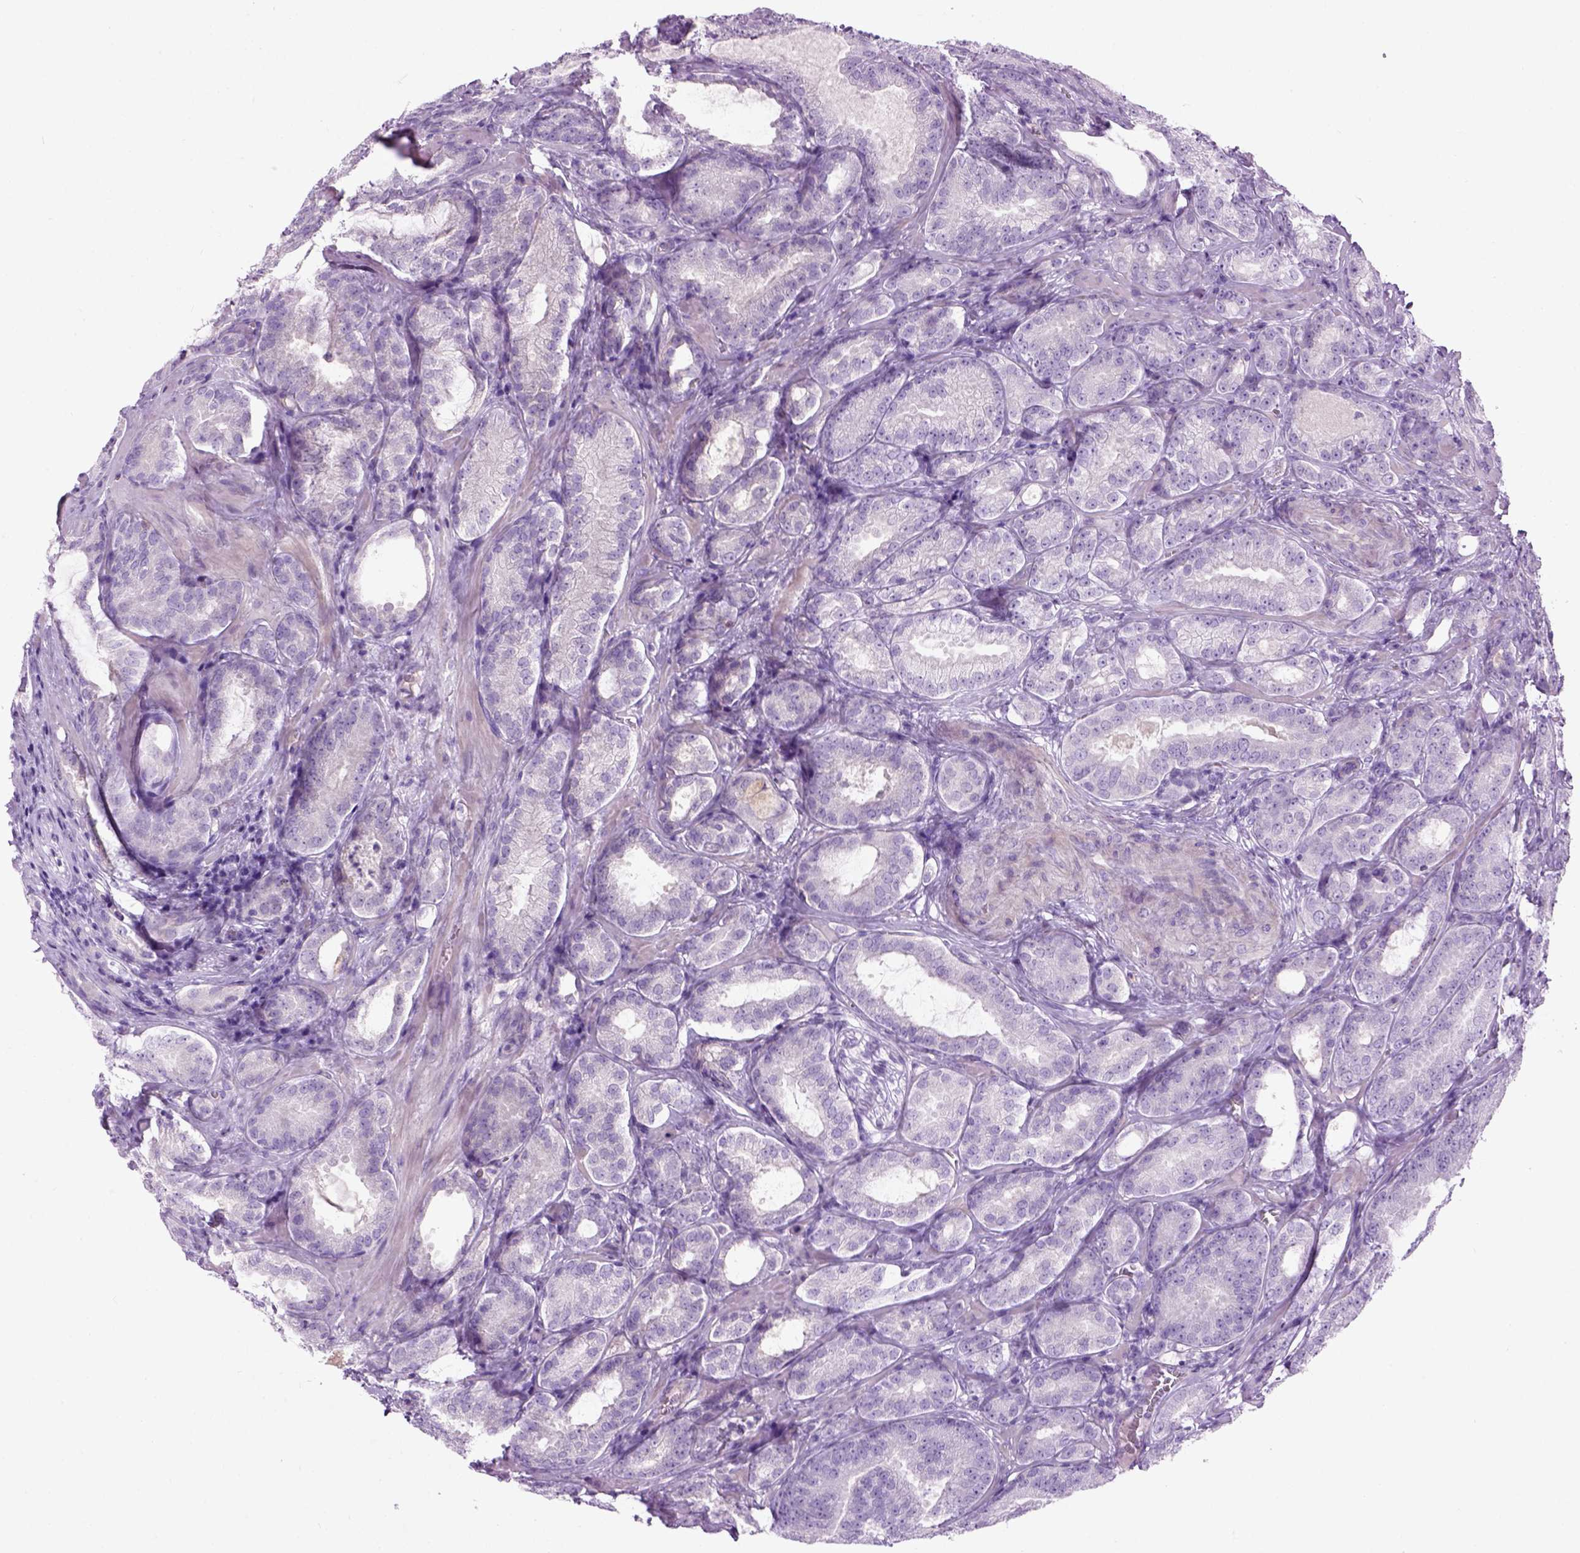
{"staining": {"intensity": "negative", "quantity": "none", "location": "none"}, "tissue": "prostate cancer", "cell_type": "Tumor cells", "image_type": "cancer", "snomed": [{"axis": "morphology", "description": "Adenocarcinoma, High grade"}, {"axis": "topography", "description": "Prostate"}], "caption": "The IHC photomicrograph has no significant positivity in tumor cells of high-grade adenocarcinoma (prostate) tissue.", "gene": "GABRB2", "patient": {"sex": "male", "age": 64}}